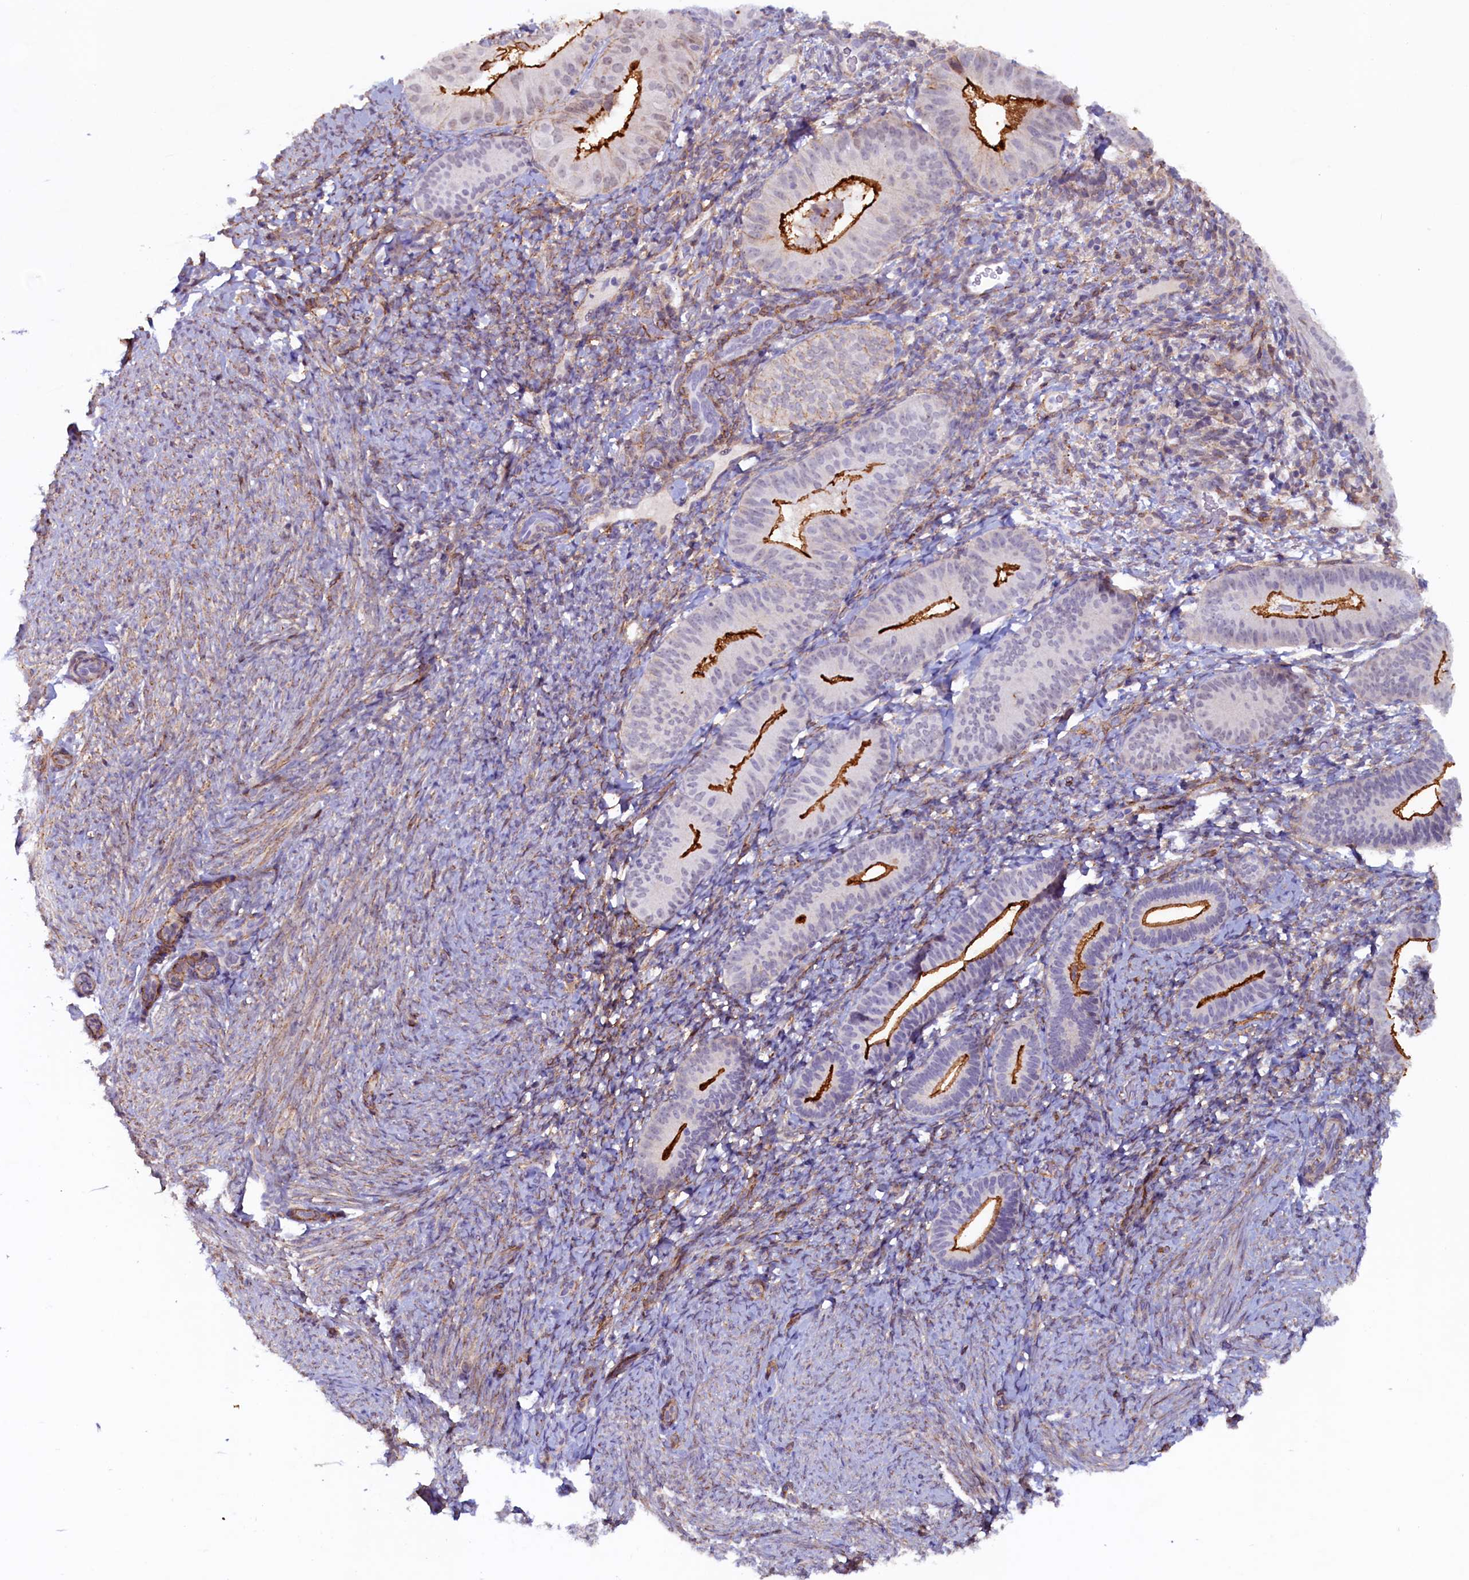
{"staining": {"intensity": "negative", "quantity": "none", "location": "none"}, "tissue": "endometrium", "cell_type": "Cells in endometrial stroma", "image_type": "normal", "snomed": [{"axis": "morphology", "description": "Normal tissue, NOS"}, {"axis": "topography", "description": "Endometrium"}], "caption": "IHC image of unremarkable endometrium: endometrium stained with DAB demonstrates no significant protein staining in cells in endometrial stroma. (DAB (3,3'-diaminobenzidine) immunohistochemistry (IHC), high magnification).", "gene": "PACSIN3", "patient": {"sex": "female", "age": 65}}